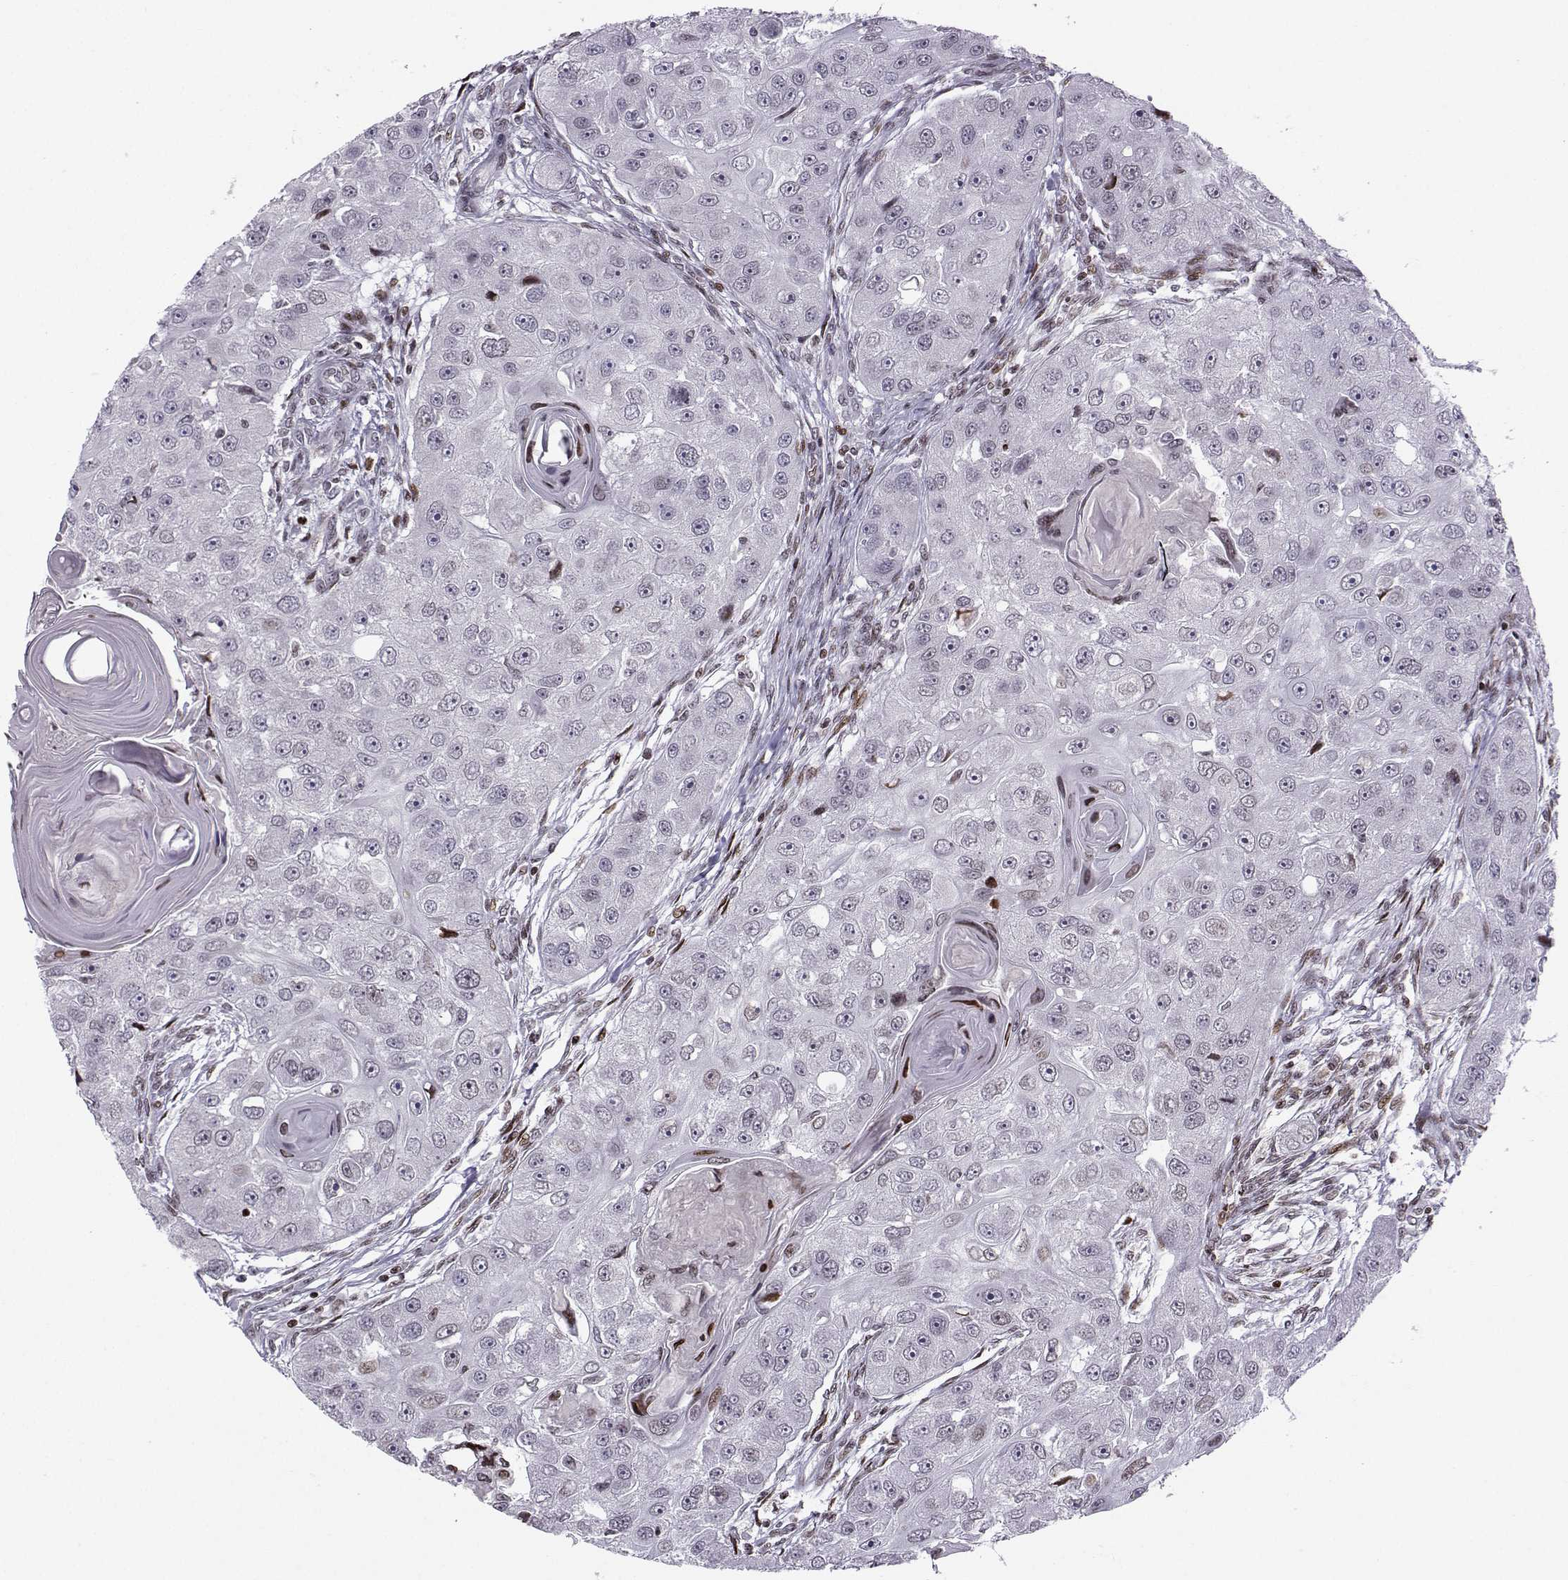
{"staining": {"intensity": "negative", "quantity": "none", "location": "none"}, "tissue": "head and neck cancer", "cell_type": "Tumor cells", "image_type": "cancer", "snomed": [{"axis": "morphology", "description": "Squamous cell carcinoma, NOS"}, {"axis": "topography", "description": "Head-Neck"}], "caption": "Immunohistochemical staining of human squamous cell carcinoma (head and neck) displays no significant positivity in tumor cells. Brightfield microscopy of IHC stained with DAB (brown) and hematoxylin (blue), captured at high magnification.", "gene": "ZNF19", "patient": {"sex": "male", "age": 51}}